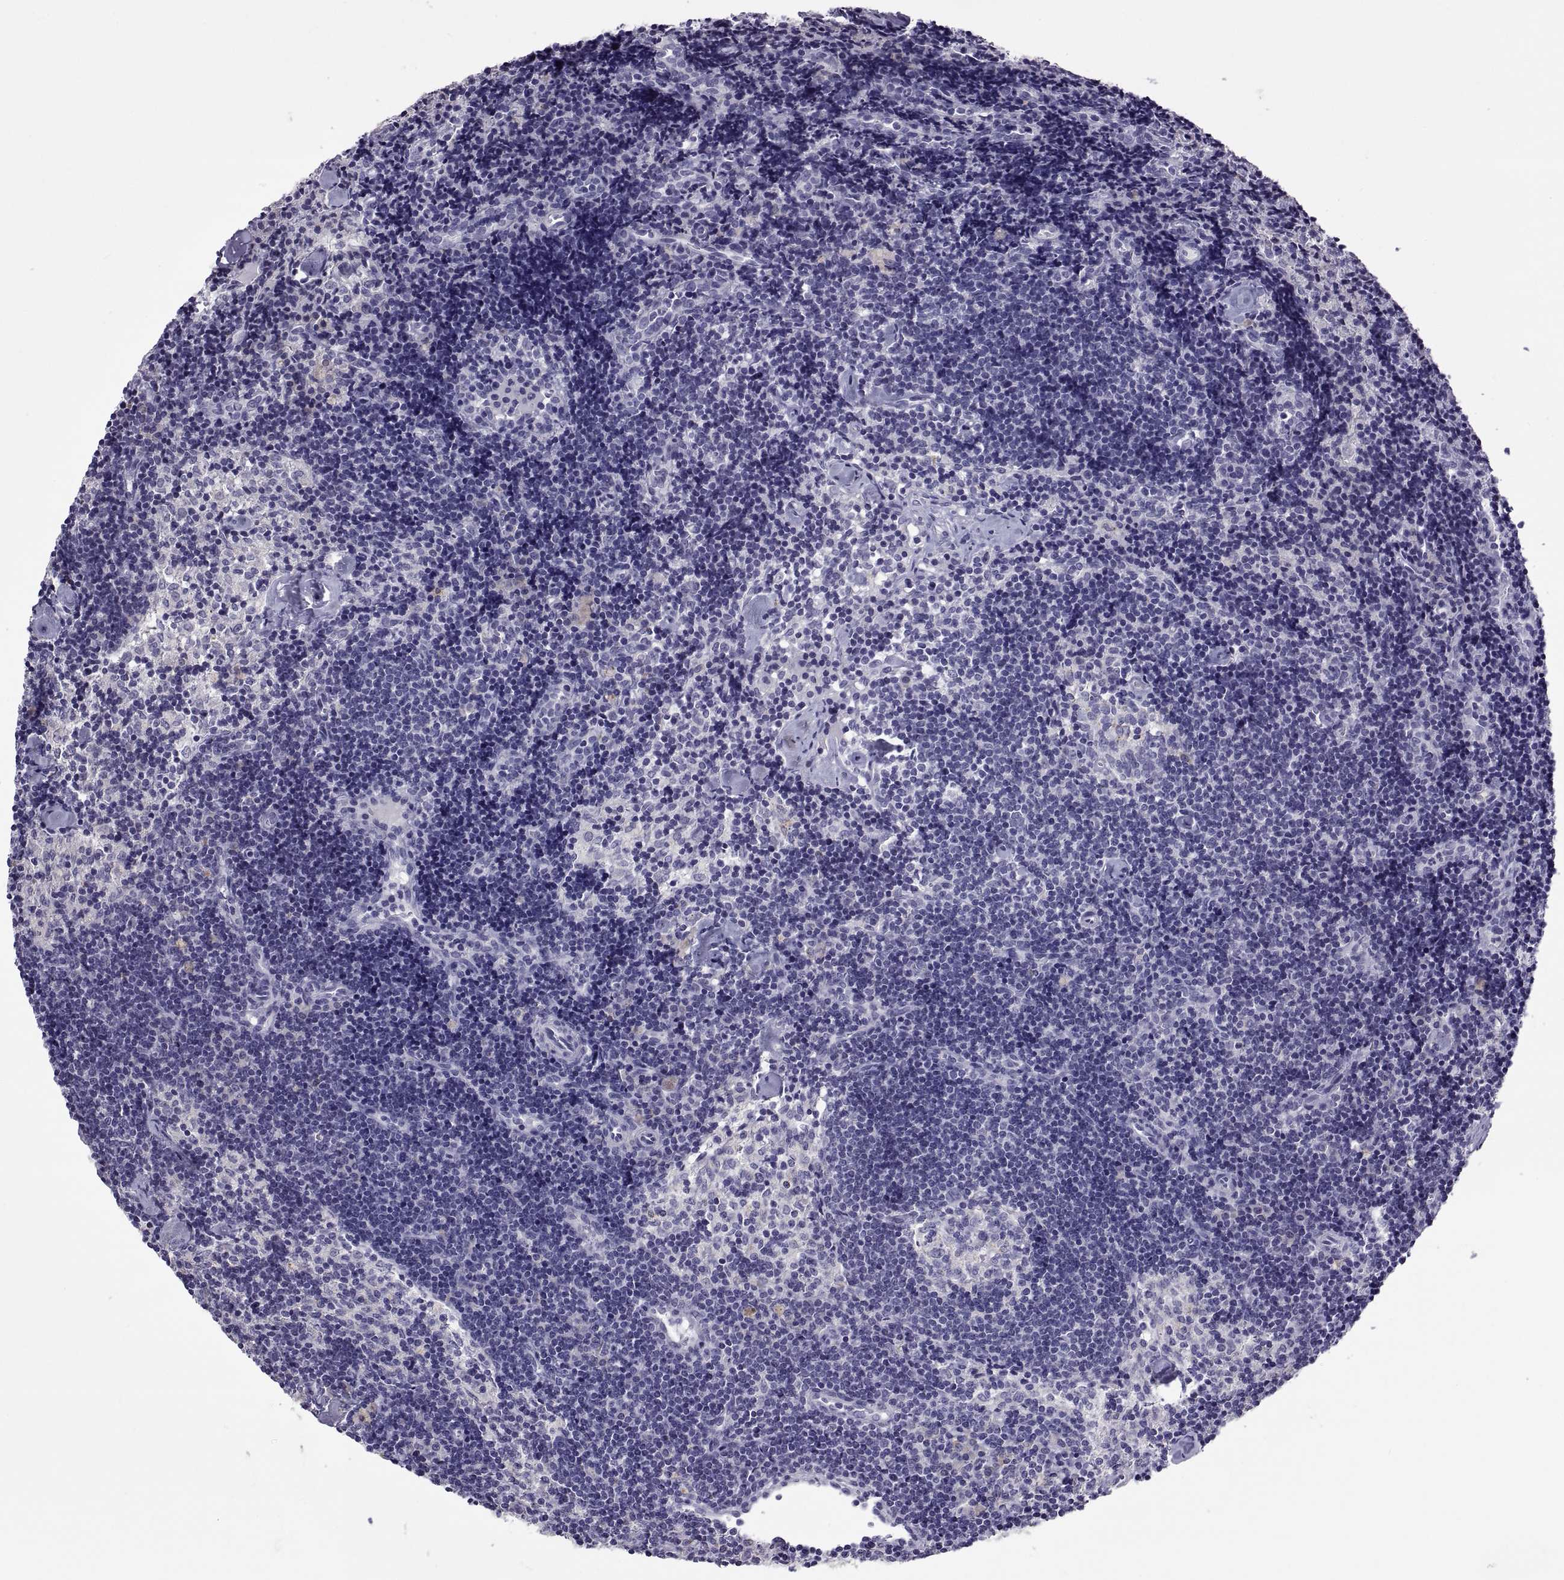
{"staining": {"intensity": "negative", "quantity": "none", "location": "none"}, "tissue": "lymph node", "cell_type": "Germinal center cells", "image_type": "normal", "snomed": [{"axis": "morphology", "description": "Normal tissue, NOS"}, {"axis": "topography", "description": "Lymph node"}], "caption": "DAB (3,3'-diaminobenzidine) immunohistochemical staining of benign lymph node exhibits no significant positivity in germinal center cells.", "gene": "MAGEB18", "patient": {"sex": "female", "age": 42}}